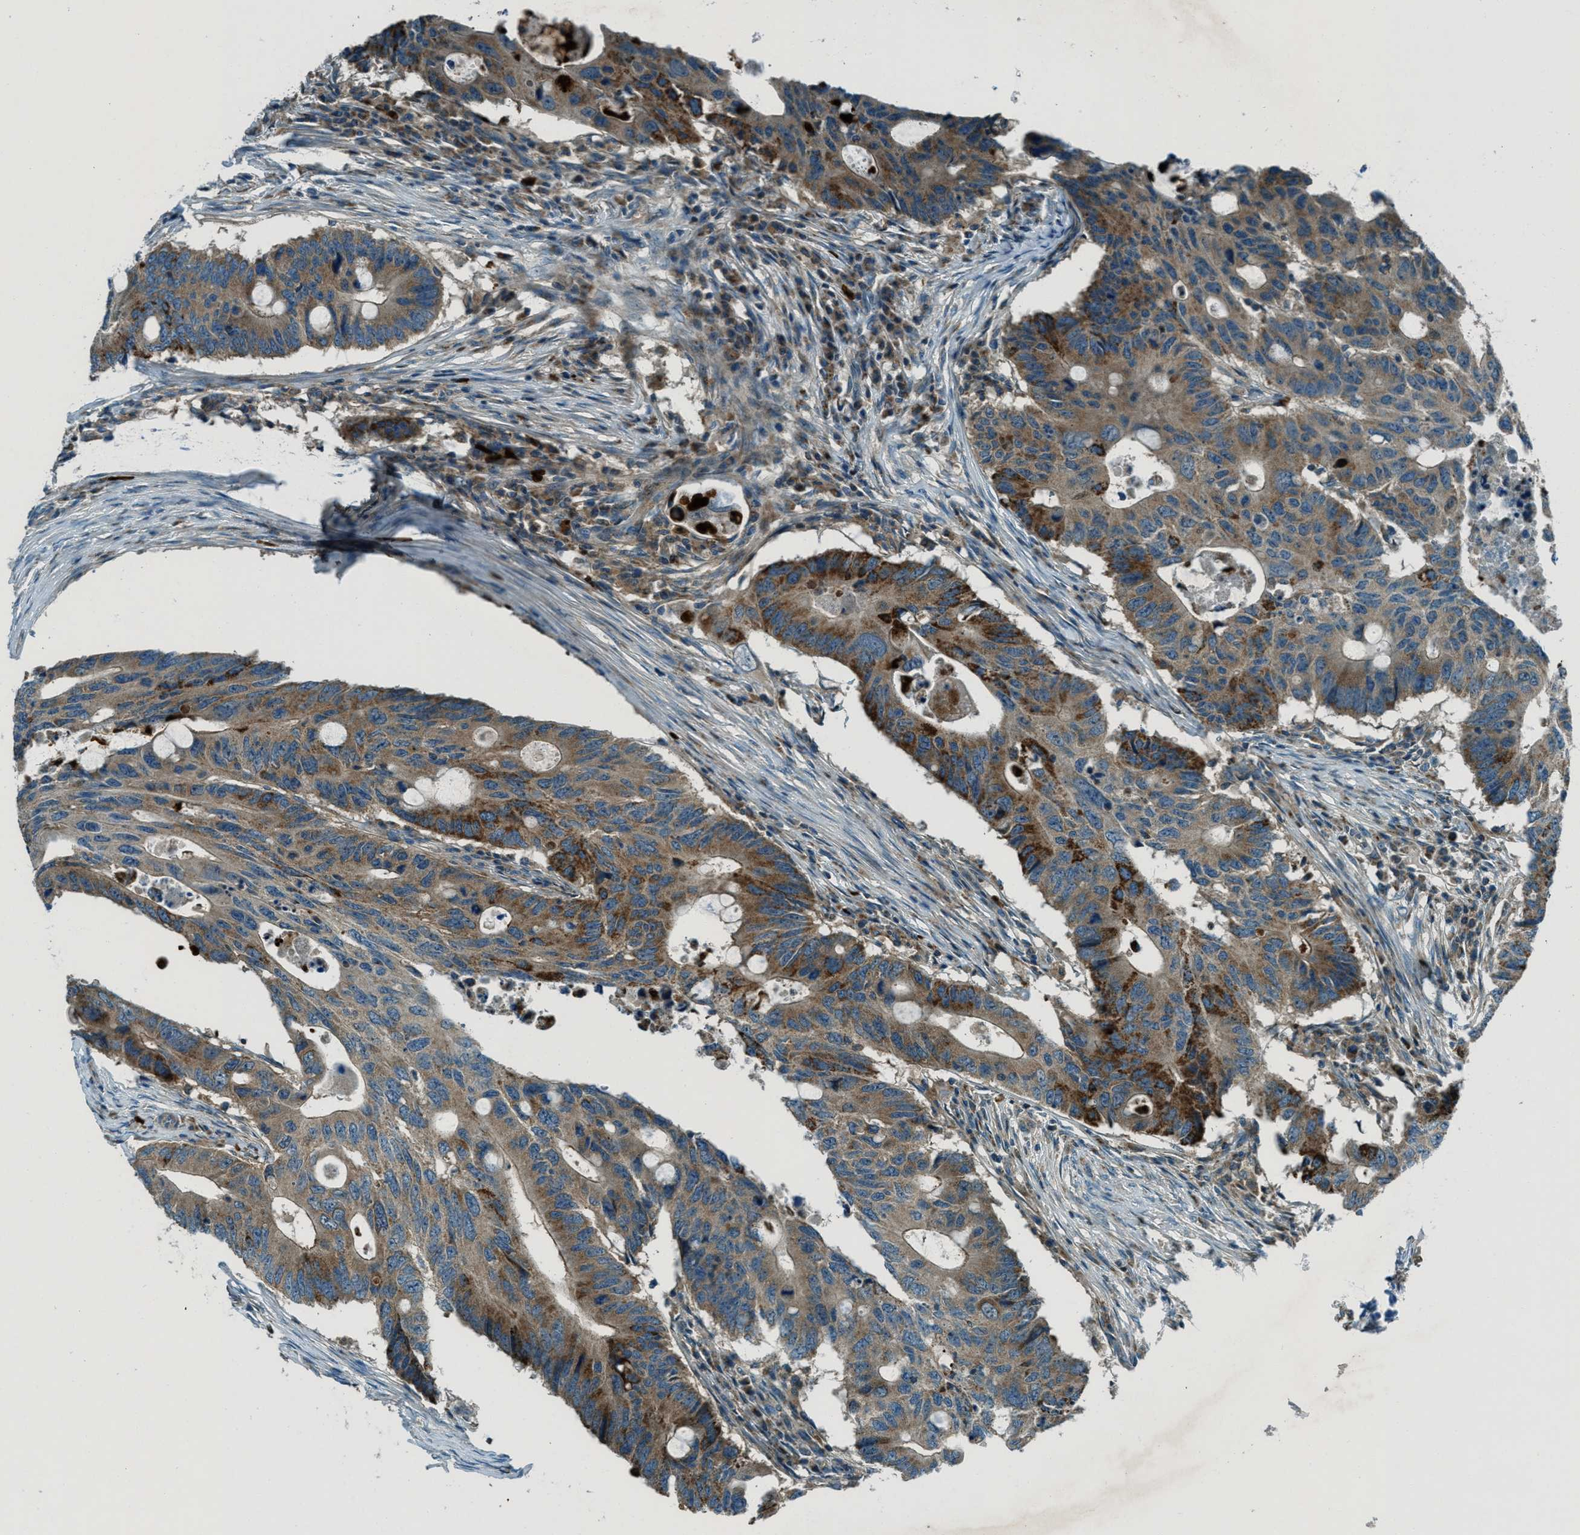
{"staining": {"intensity": "moderate", "quantity": ">75%", "location": "cytoplasmic/membranous"}, "tissue": "colorectal cancer", "cell_type": "Tumor cells", "image_type": "cancer", "snomed": [{"axis": "morphology", "description": "Adenocarcinoma, NOS"}, {"axis": "topography", "description": "Colon"}], "caption": "Protein expression analysis of colorectal cancer (adenocarcinoma) reveals moderate cytoplasmic/membranous positivity in approximately >75% of tumor cells.", "gene": "FAR1", "patient": {"sex": "male", "age": 71}}